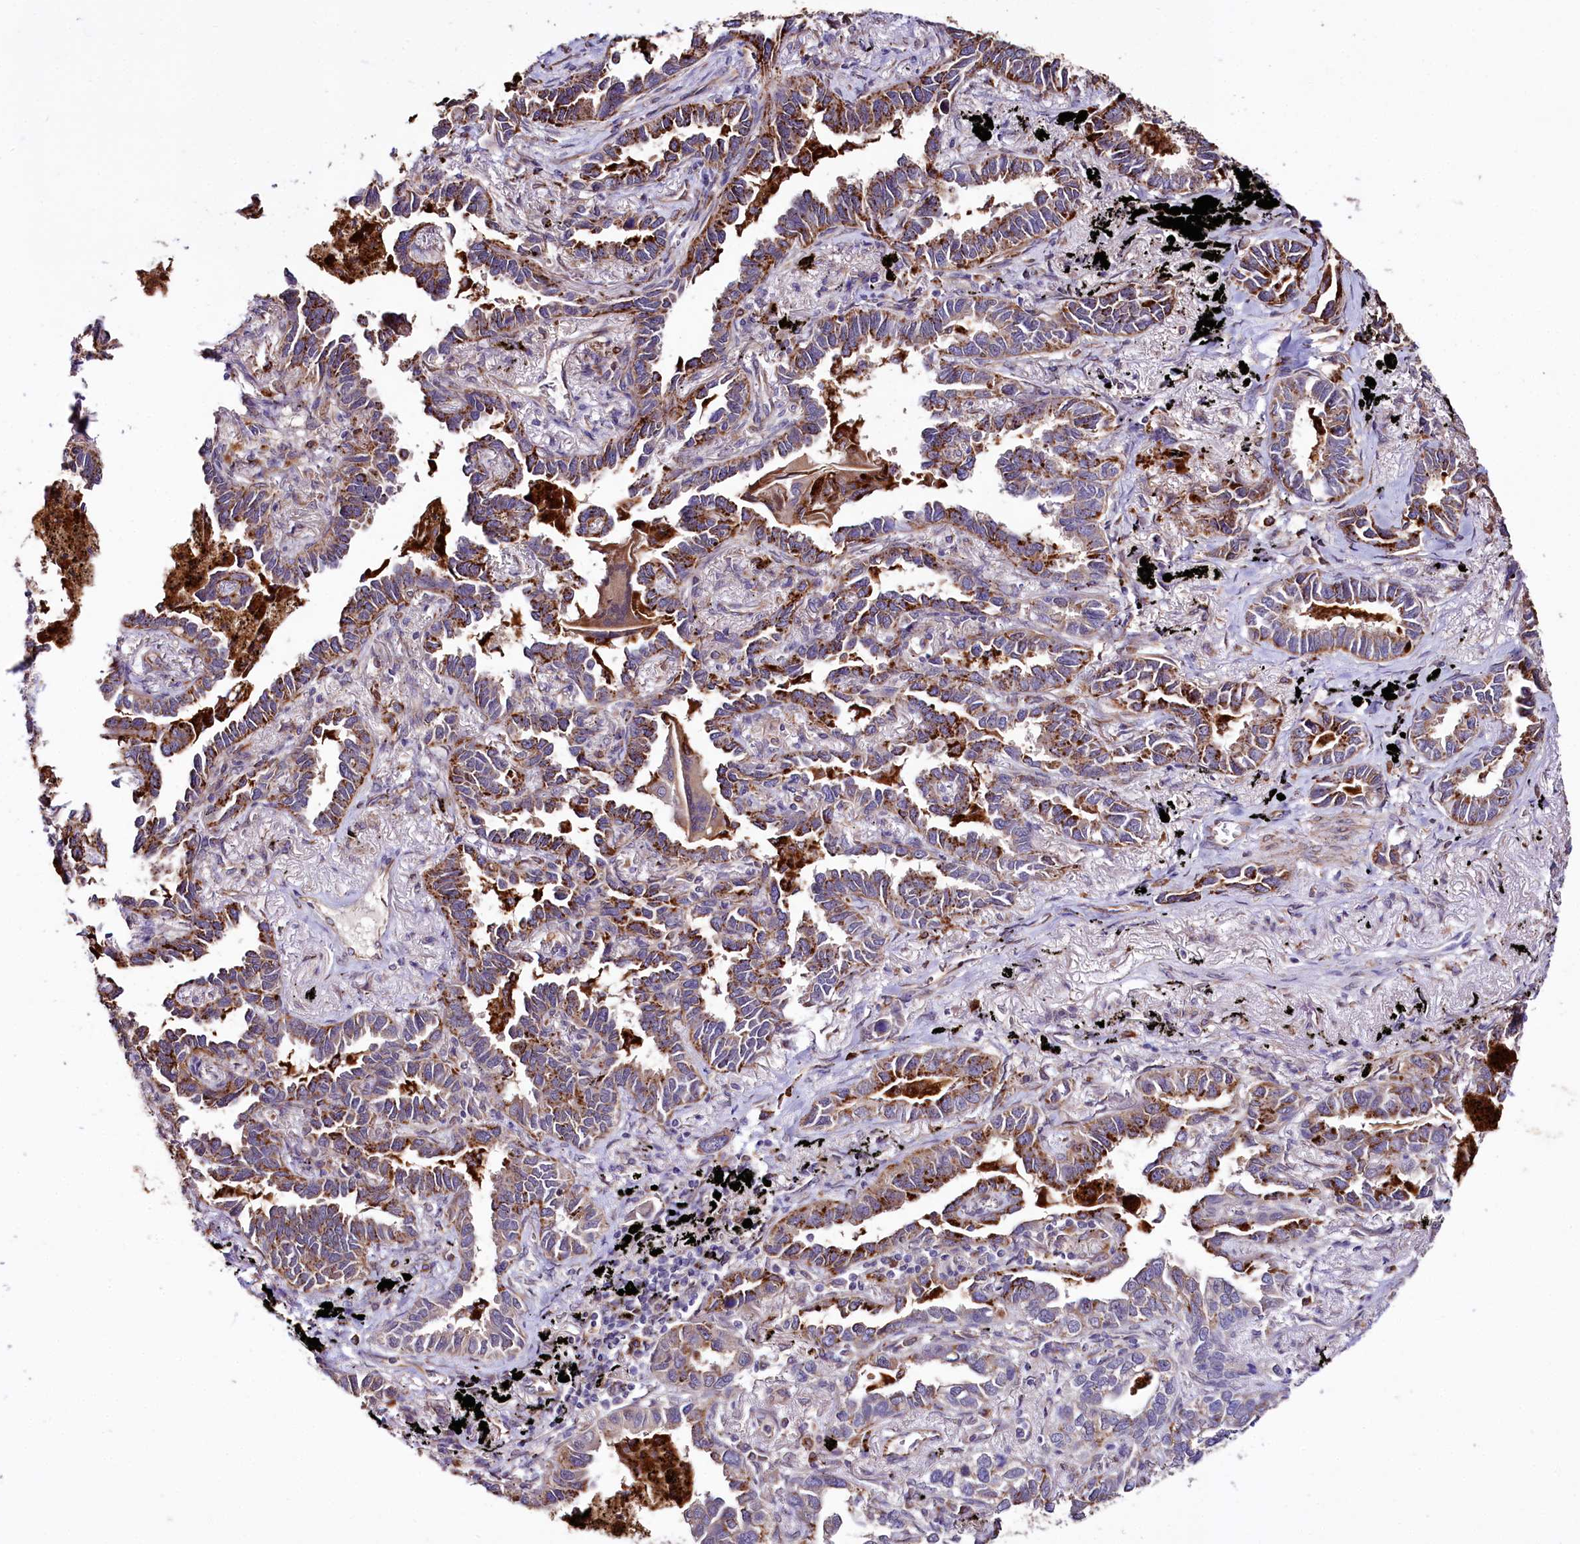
{"staining": {"intensity": "strong", "quantity": ">75%", "location": "cytoplasmic/membranous"}, "tissue": "lung cancer", "cell_type": "Tumor cells", "image_type": "cancer", "snomed": [{"axis": "morphology", "description": "Adenocarcinoma, NOS"}, {"axis": "topography", "description": "Lung"}], "caption": "Immunohistochemistry histopathology image of human lung cancer (adenocarcinoma) stained for a protein (brown), which shows high levels of strong cytoplasmic/membranous staining in approximately >75% of tumor cells.", "gene": "TTC12", "patient": {"sex": "male", "age": 67}}